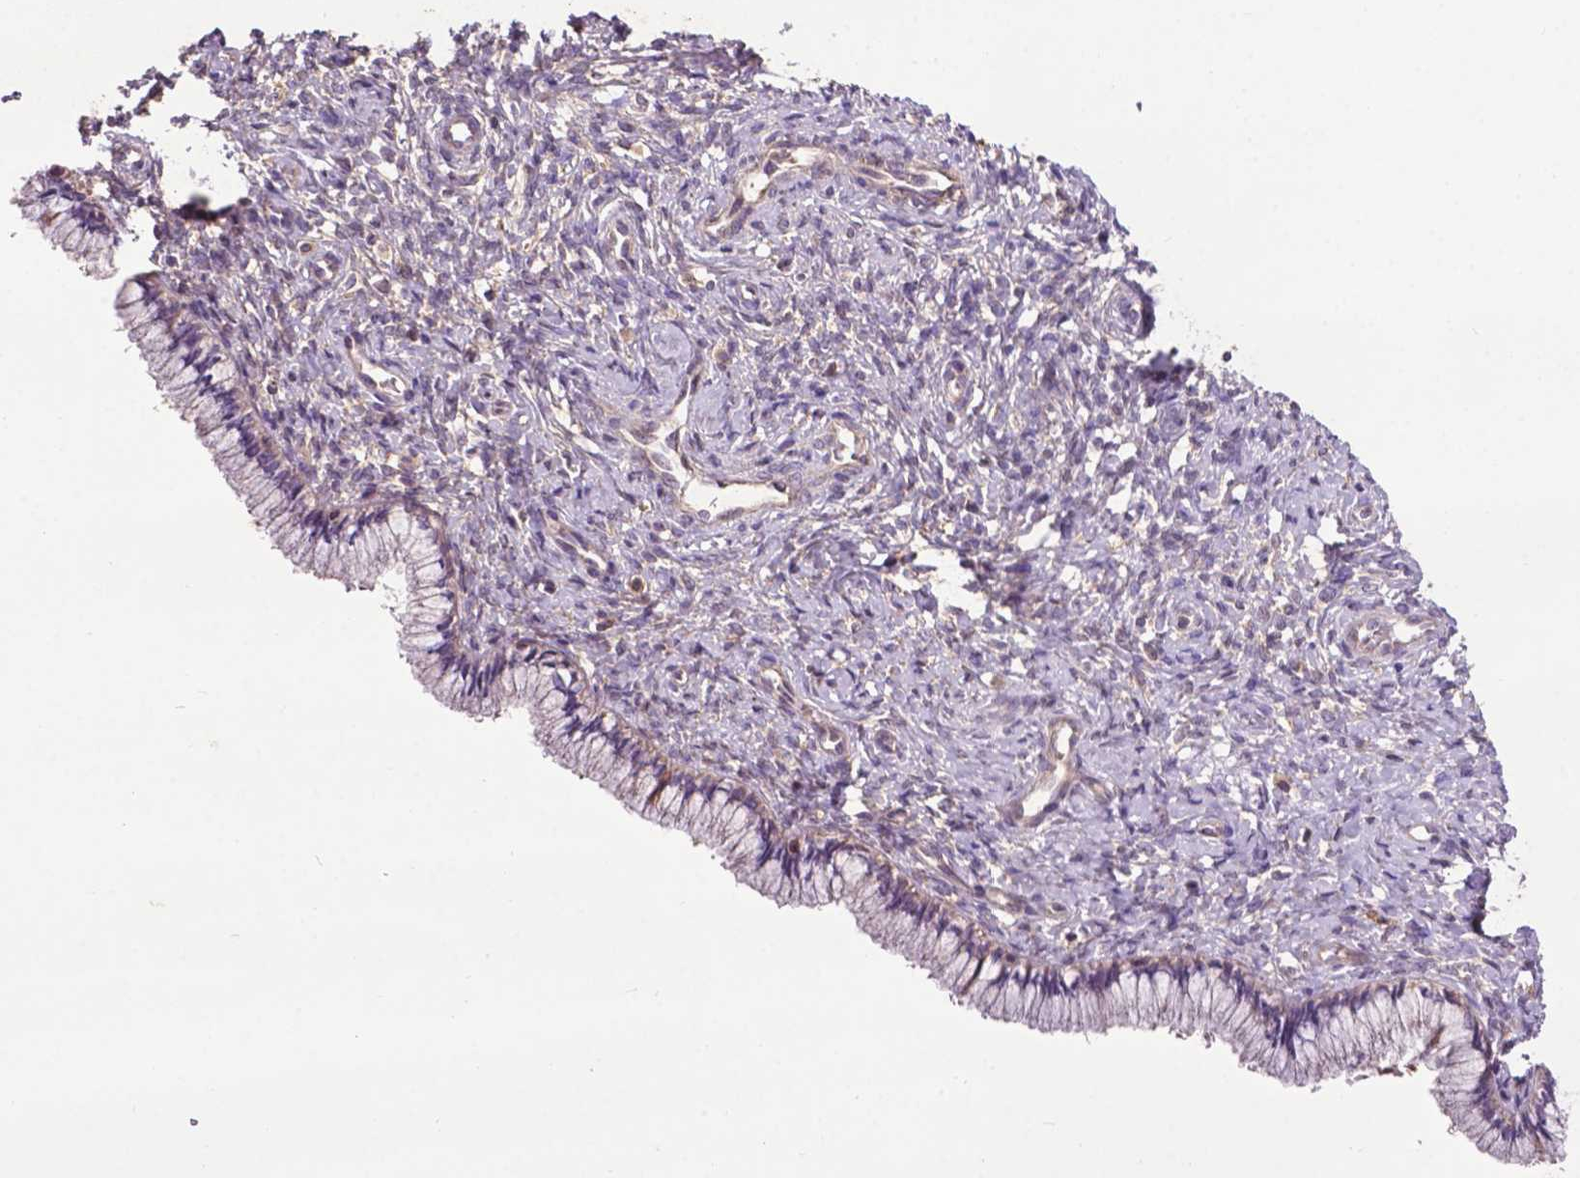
{"staining": {"intensity": "weak", "quantity": "25%-75%", "location": "cytoplasmic/membranous"}, "tissue": "cervix", "cell_type": "Glandular cells", "image_type": "normal", "snomed": [{"axis": "morphology", "description": "Normal tissue, NOS"}, {"axis": "topography", "description": "Cervix"}], "caption": "Glandular cells demonstrate weak cytoplasmic/membranous expression in about 25%-75% of cells in benign cervix.", "gene": "SPNS2", "patient": {"sex": "female", "age": 37}}